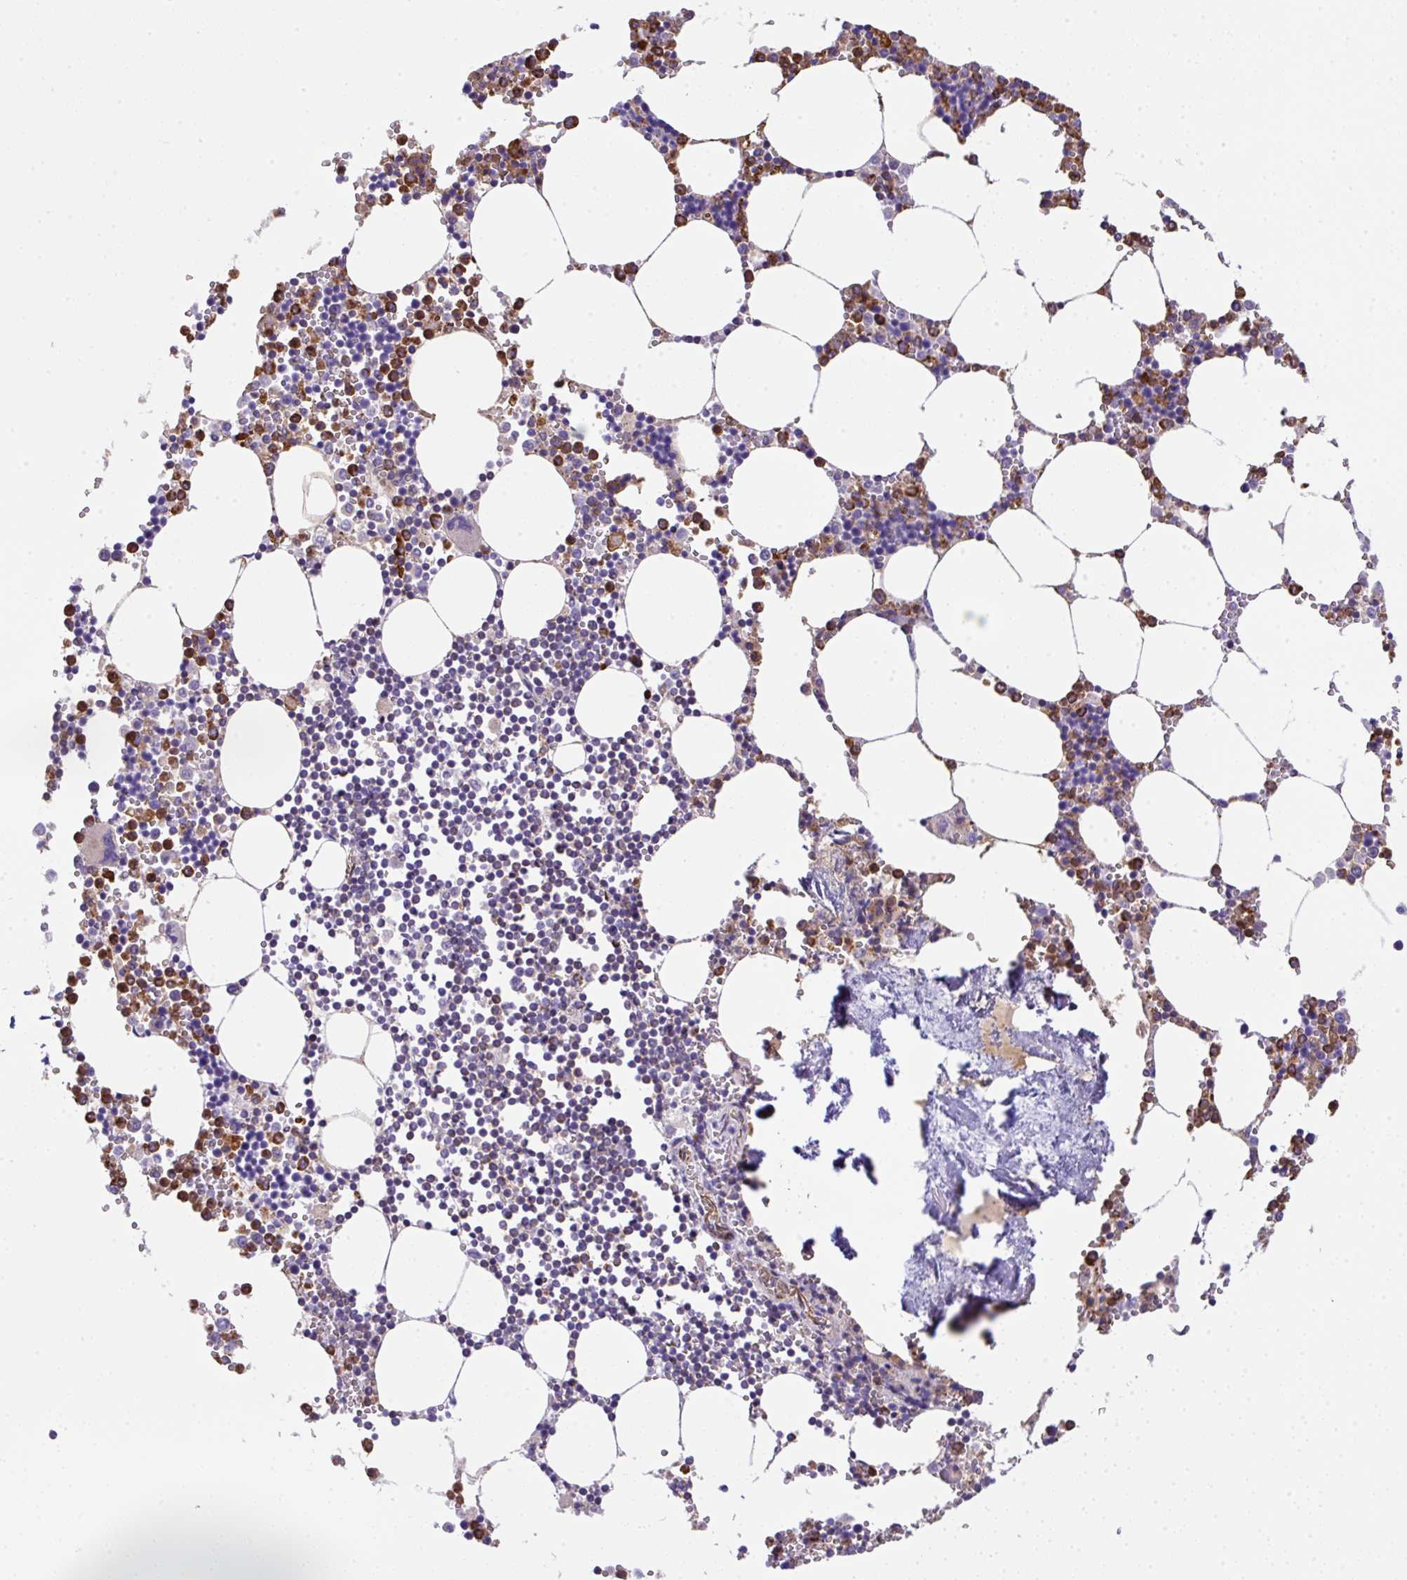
{"staining": {"intensity": "strong", "quantity": "25%-75%", "location": "cytoplasmic/membranous"}, "tissue": "bone marrow", "cell_type": "Hematopoietic cells", "image_type": "normal", "snomed": [{"axis": "morphology", "description": "Normal tissue, NOS"}, {"axis": "topography", "description": "Bone marrow"}], "caption": "High-power microscopy captured an immunohistochemistry micrograph of benign bone marrow, revealing strong cytoplasmic/membranous expression in approximately 25%-75% of hematopoietic cells. The protein of interest is stained brown, and the nuclei are stained in blue (DAB (3,3'-diaminobenzidine) IHC with brightfield microscopy, high magnification).", "gene": "MAGEB5", "patient": {"sex": "male", "age": 54}}